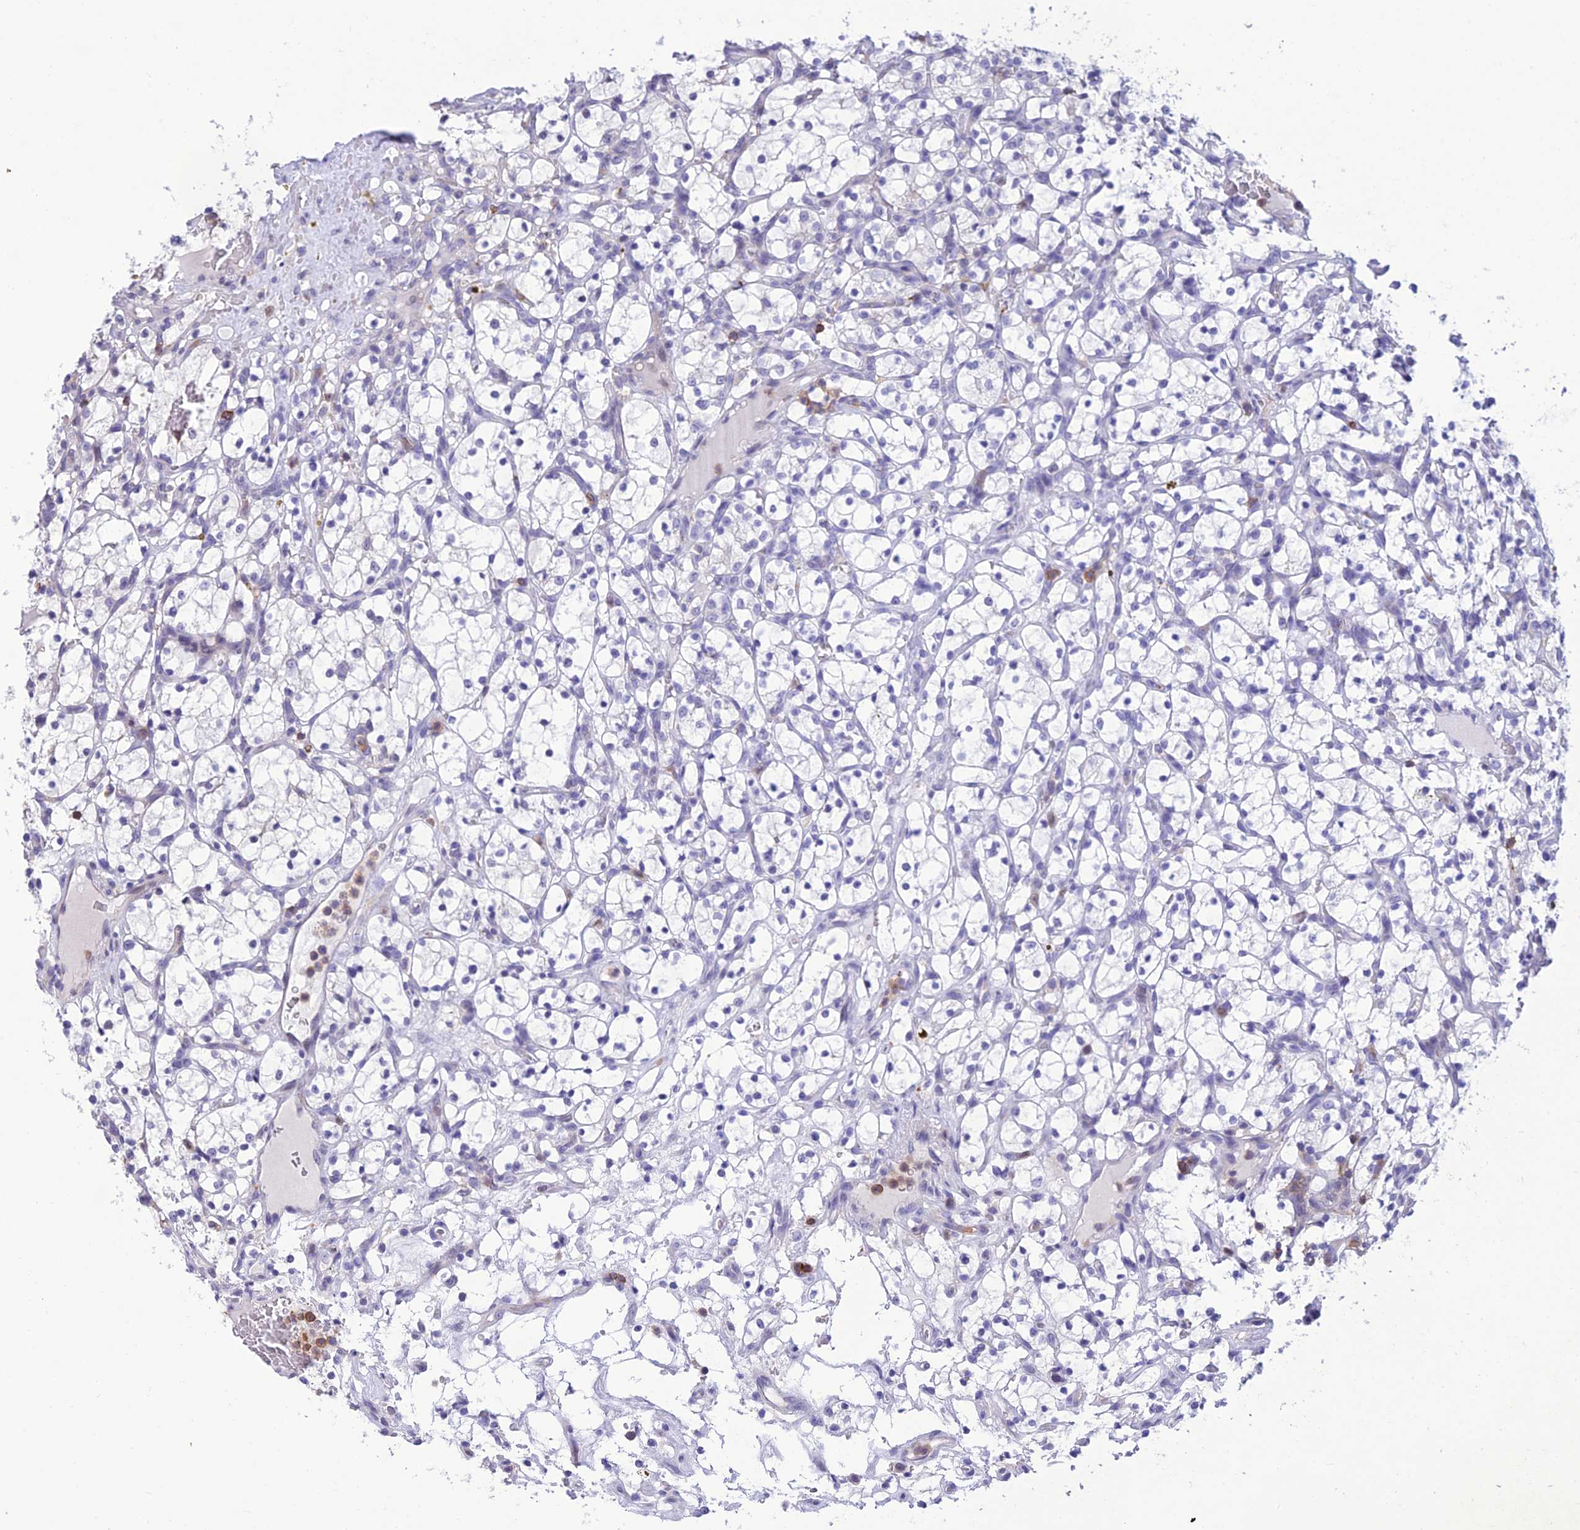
{"staining": {"intensity": "negative", "quantity": "none", "location": "none"}, "tissue": "renal cancer", "cell_type": "Tumor cells", "image_type": "cancer", "snomed": [{"axis": "morphology", "description": "Adenocarcinoma, NOS"}, {"axis": "topography", "description": "Kidney"}], "caption": "The micrograph displays no staining of tumor cells in renal cancer.", "gene": "FAM76A", "patient": {"sex": "female", "age": 69}}